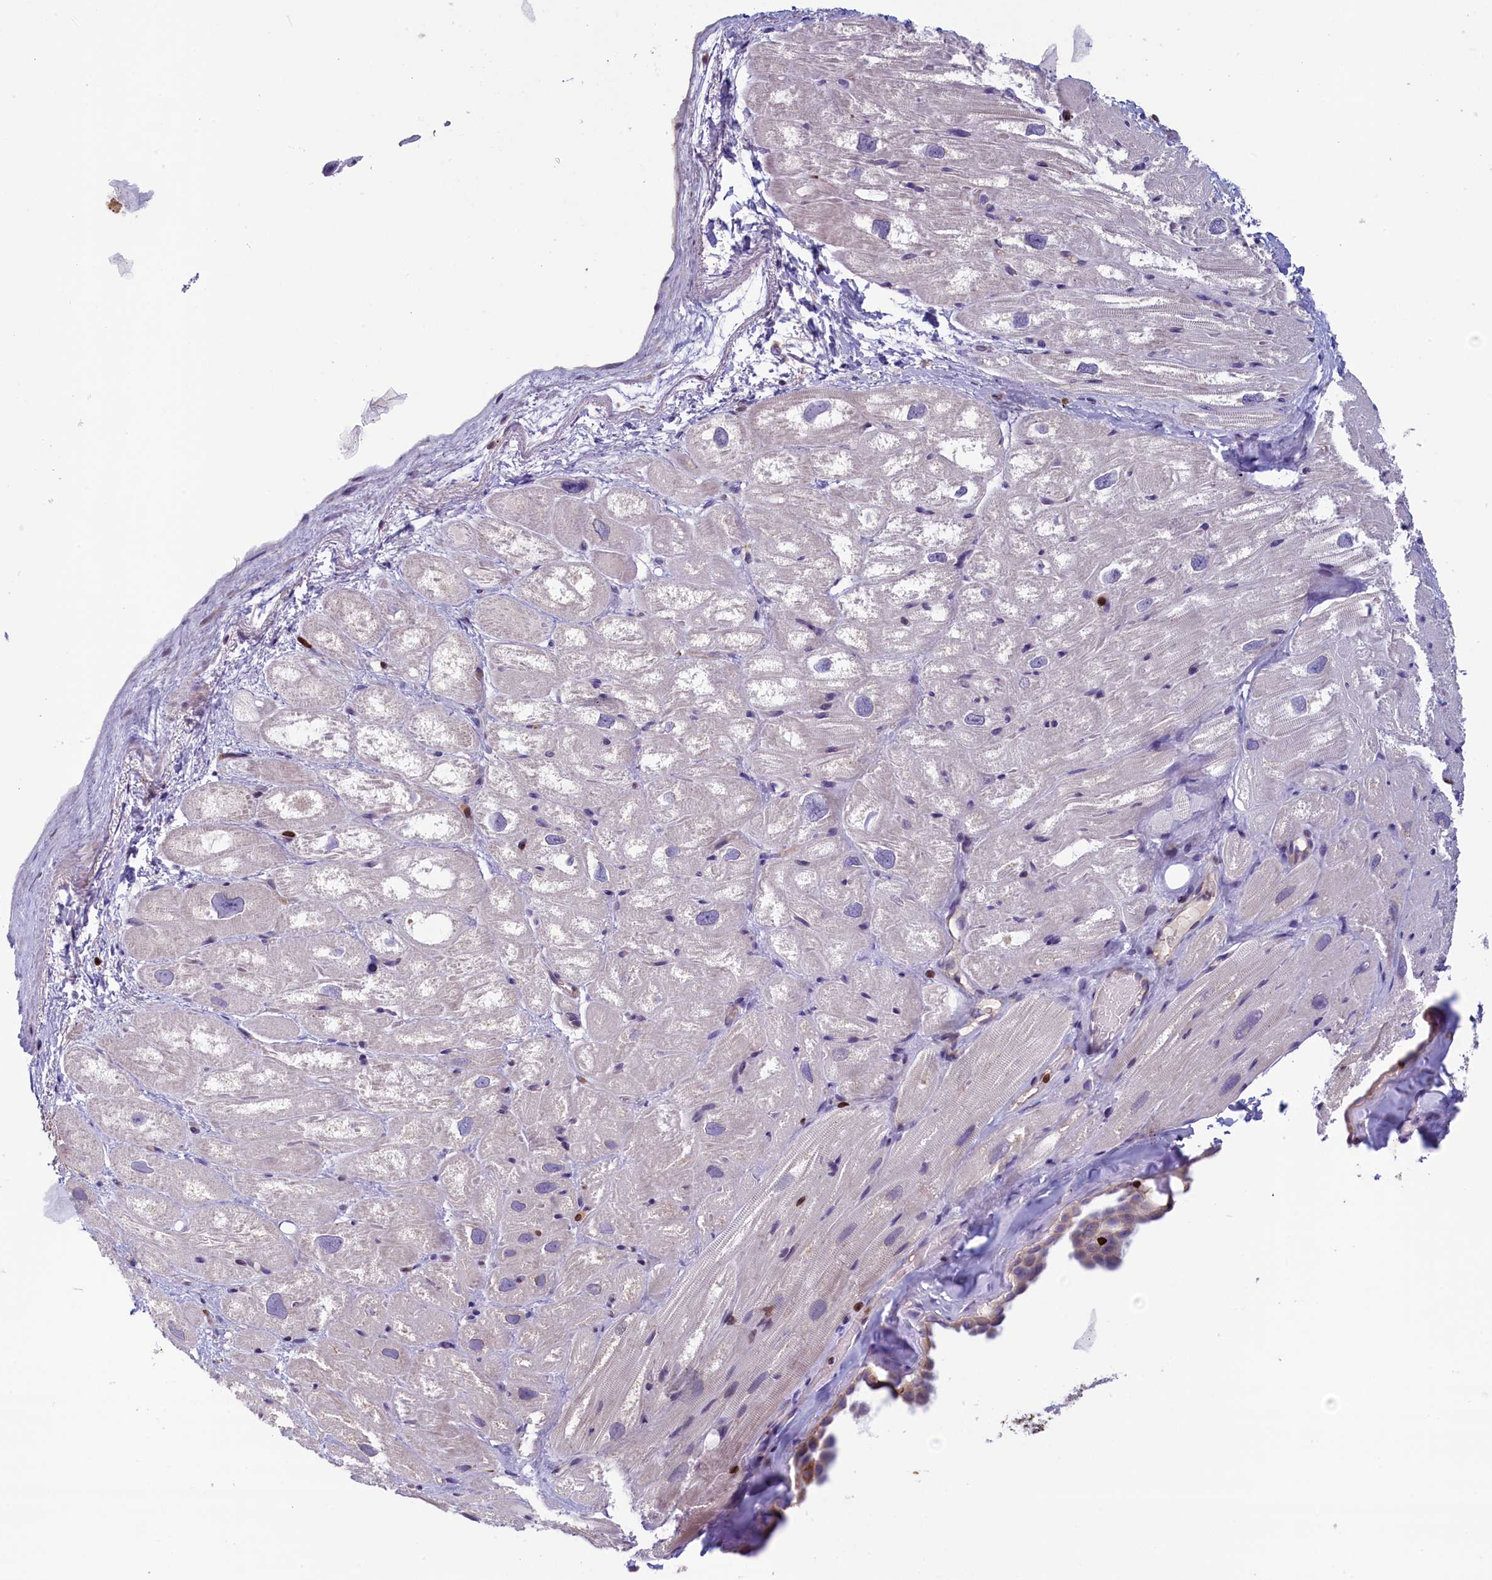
{"staining": {"intensity": "negative", "quantity": "none", "location": "none"}, "tissue": "heart muscle", "cell_type": "Cardiomyocytes", "image_type": "normal", "snomed": [{"axis": "morphology", "description": "Normal tissue, NOS"}, {"axis": "topography", "description": "Heart"}], "caption": "Immunohistochemistry photomicrograph of normal heart muscle stained for a protein (brown), which reveals no expression in cardiomyocytes.", "gene": "TRAF3IP3", "patient": {"sex": "male", "age": 50}}